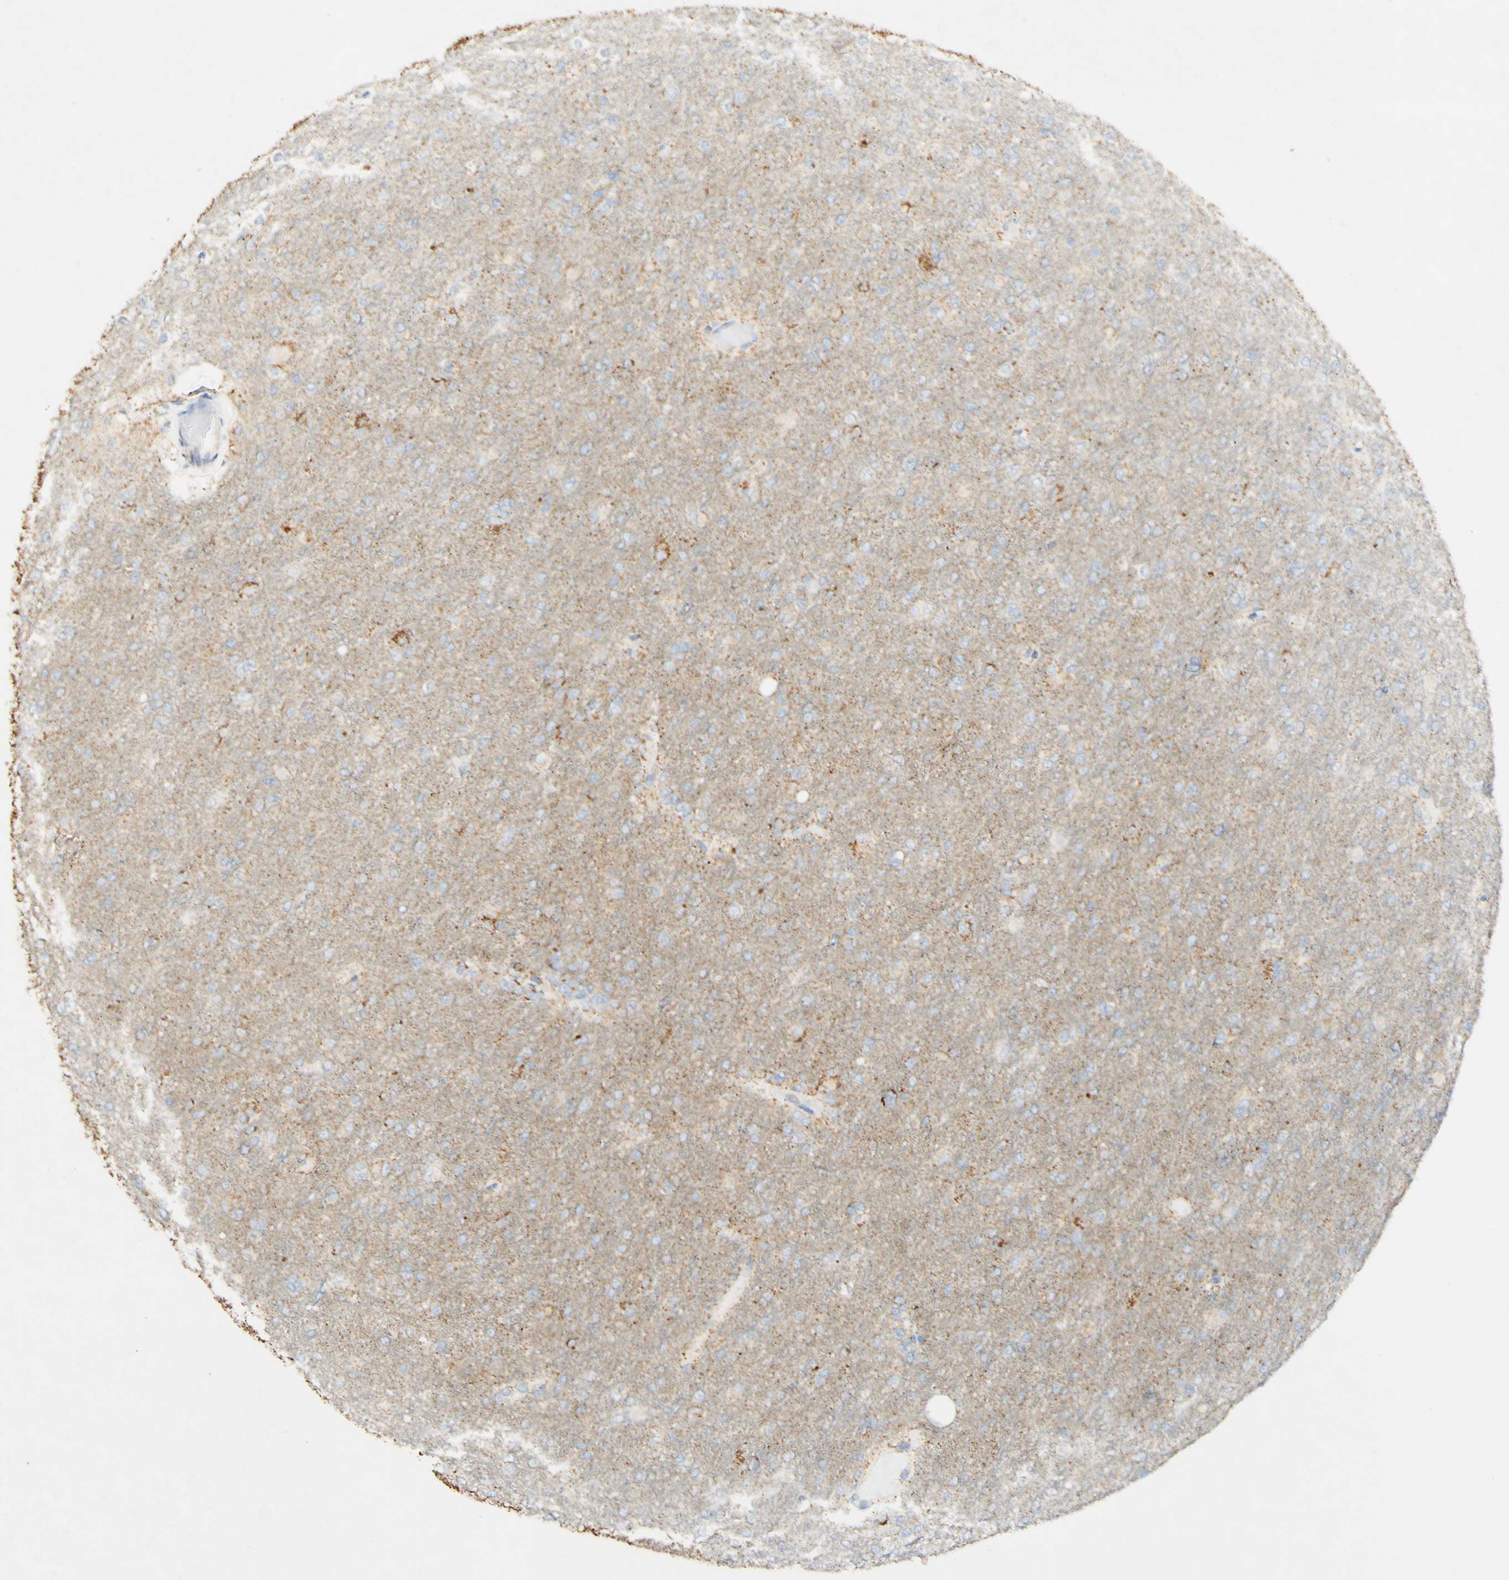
{"staining": {"intensity": "negative", "quantity": "none", "location": "none"}, "tissue": "glioma", "cell_type": "Tumor cells", "image_type": "cancer", "snomed": [{"axis": "morphology", "description": "Glioma, malignant, High grade"}, {"axis": "topography", "description": "Cerebral cortex"}], "caption": "Tumor cells show no significant positivity in glioma.", "gene": "OXCT1", "patient": {"sex": "female", "age": 36}}